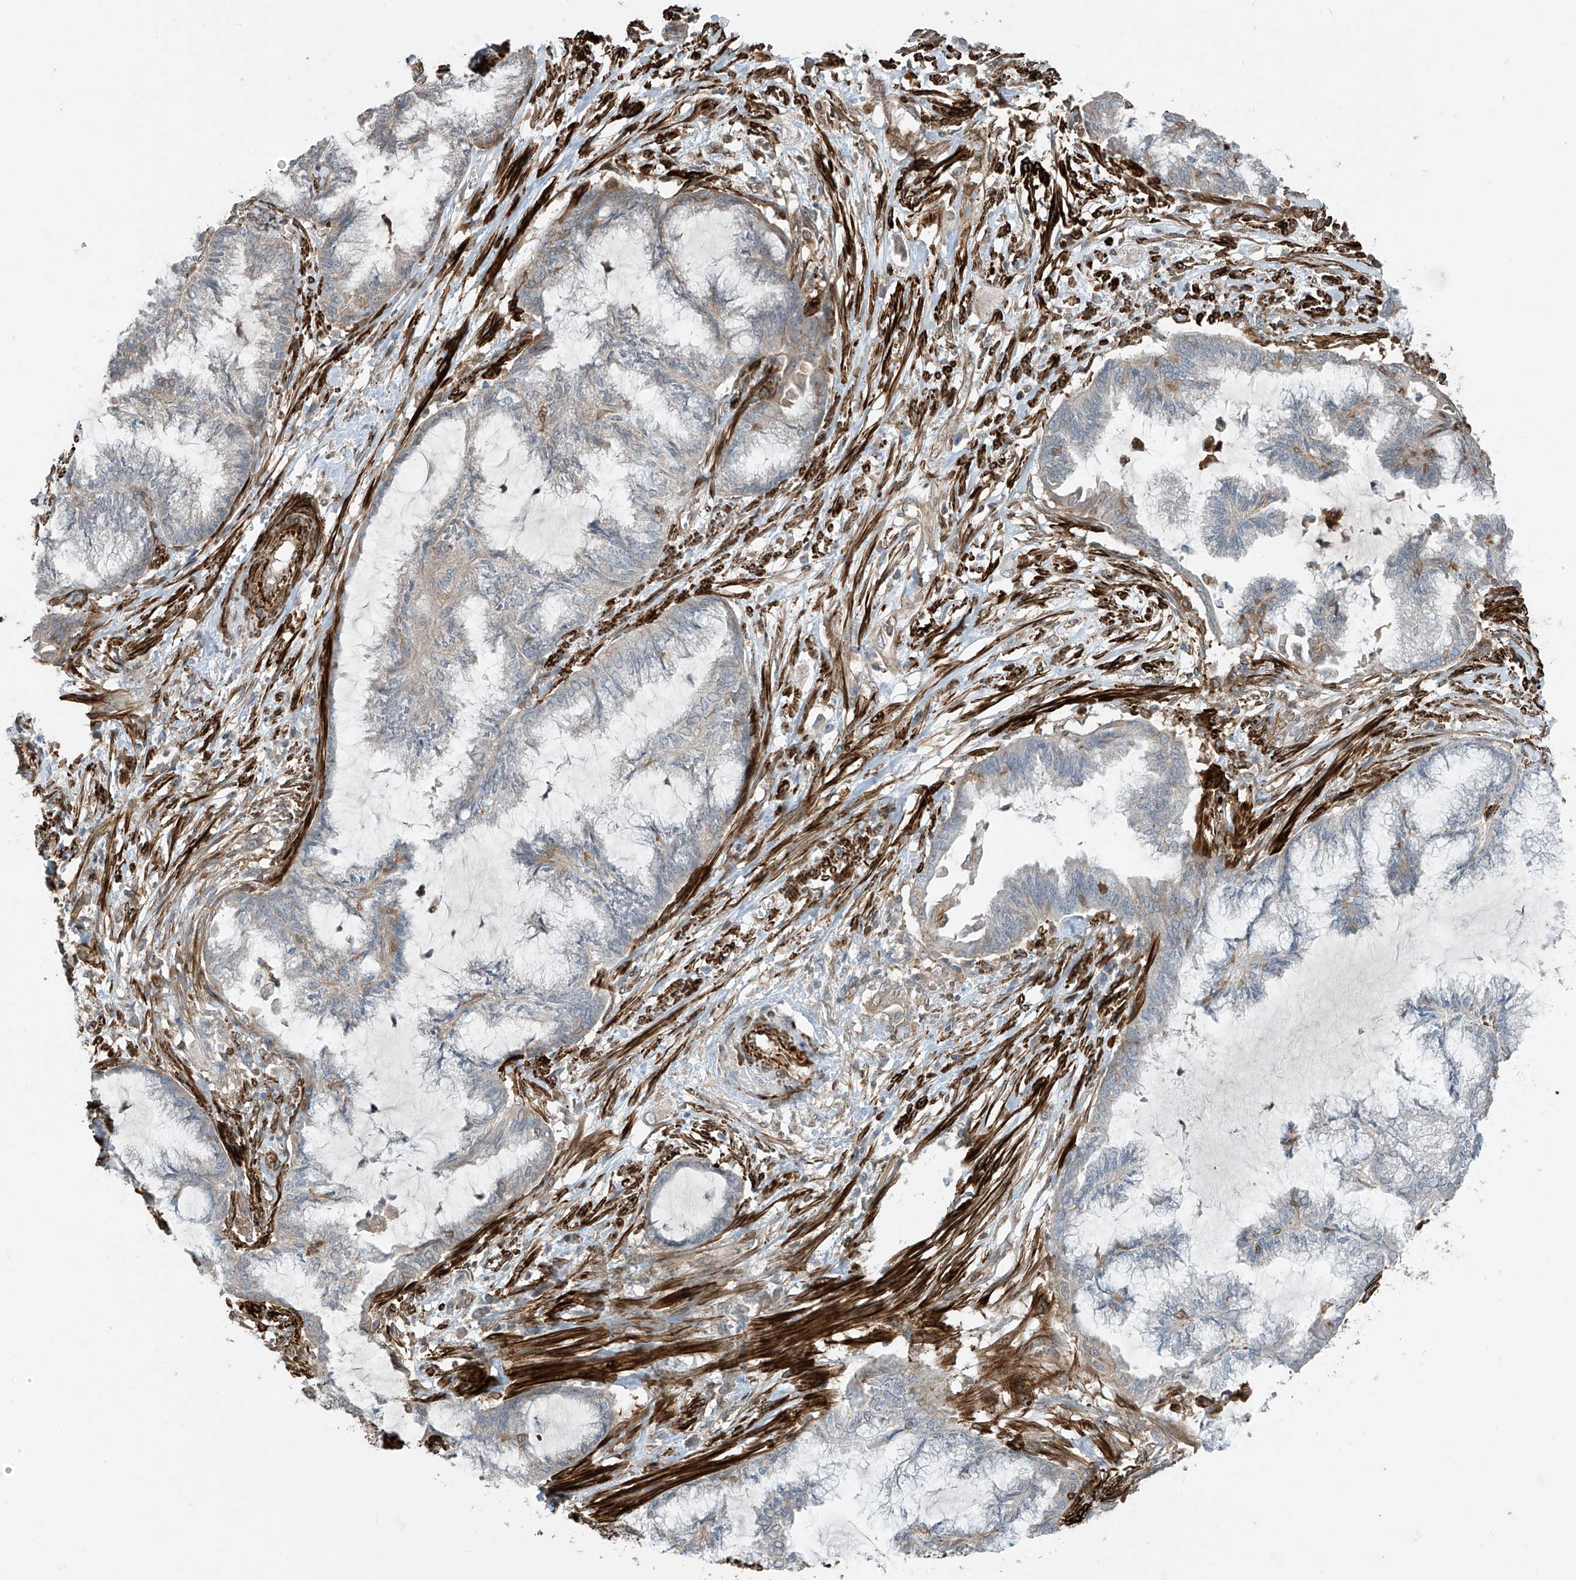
{"staining": {"intensity": "weak", "quantity": "<25%", "location": "cytoplasmic/membranous"}, "tissue": "endometrial cancer", "cell_type": "Tumor cells", "image_type": "cancer", "snomed": [{"axis": "morphology", "description": "Adenocarcinoma, NOS"}, {"axis": "topography", "description": "Endometrium"}], "caption": "DAB (3,3'-diaminobenzidine) immunohistochemical staining of endometrial cancer (adenocarcinoma) demonstrates no significant staining in tumor cells.", "gene": "SH3BGRL3", "patient": {"sex": "female", "age": 86}}